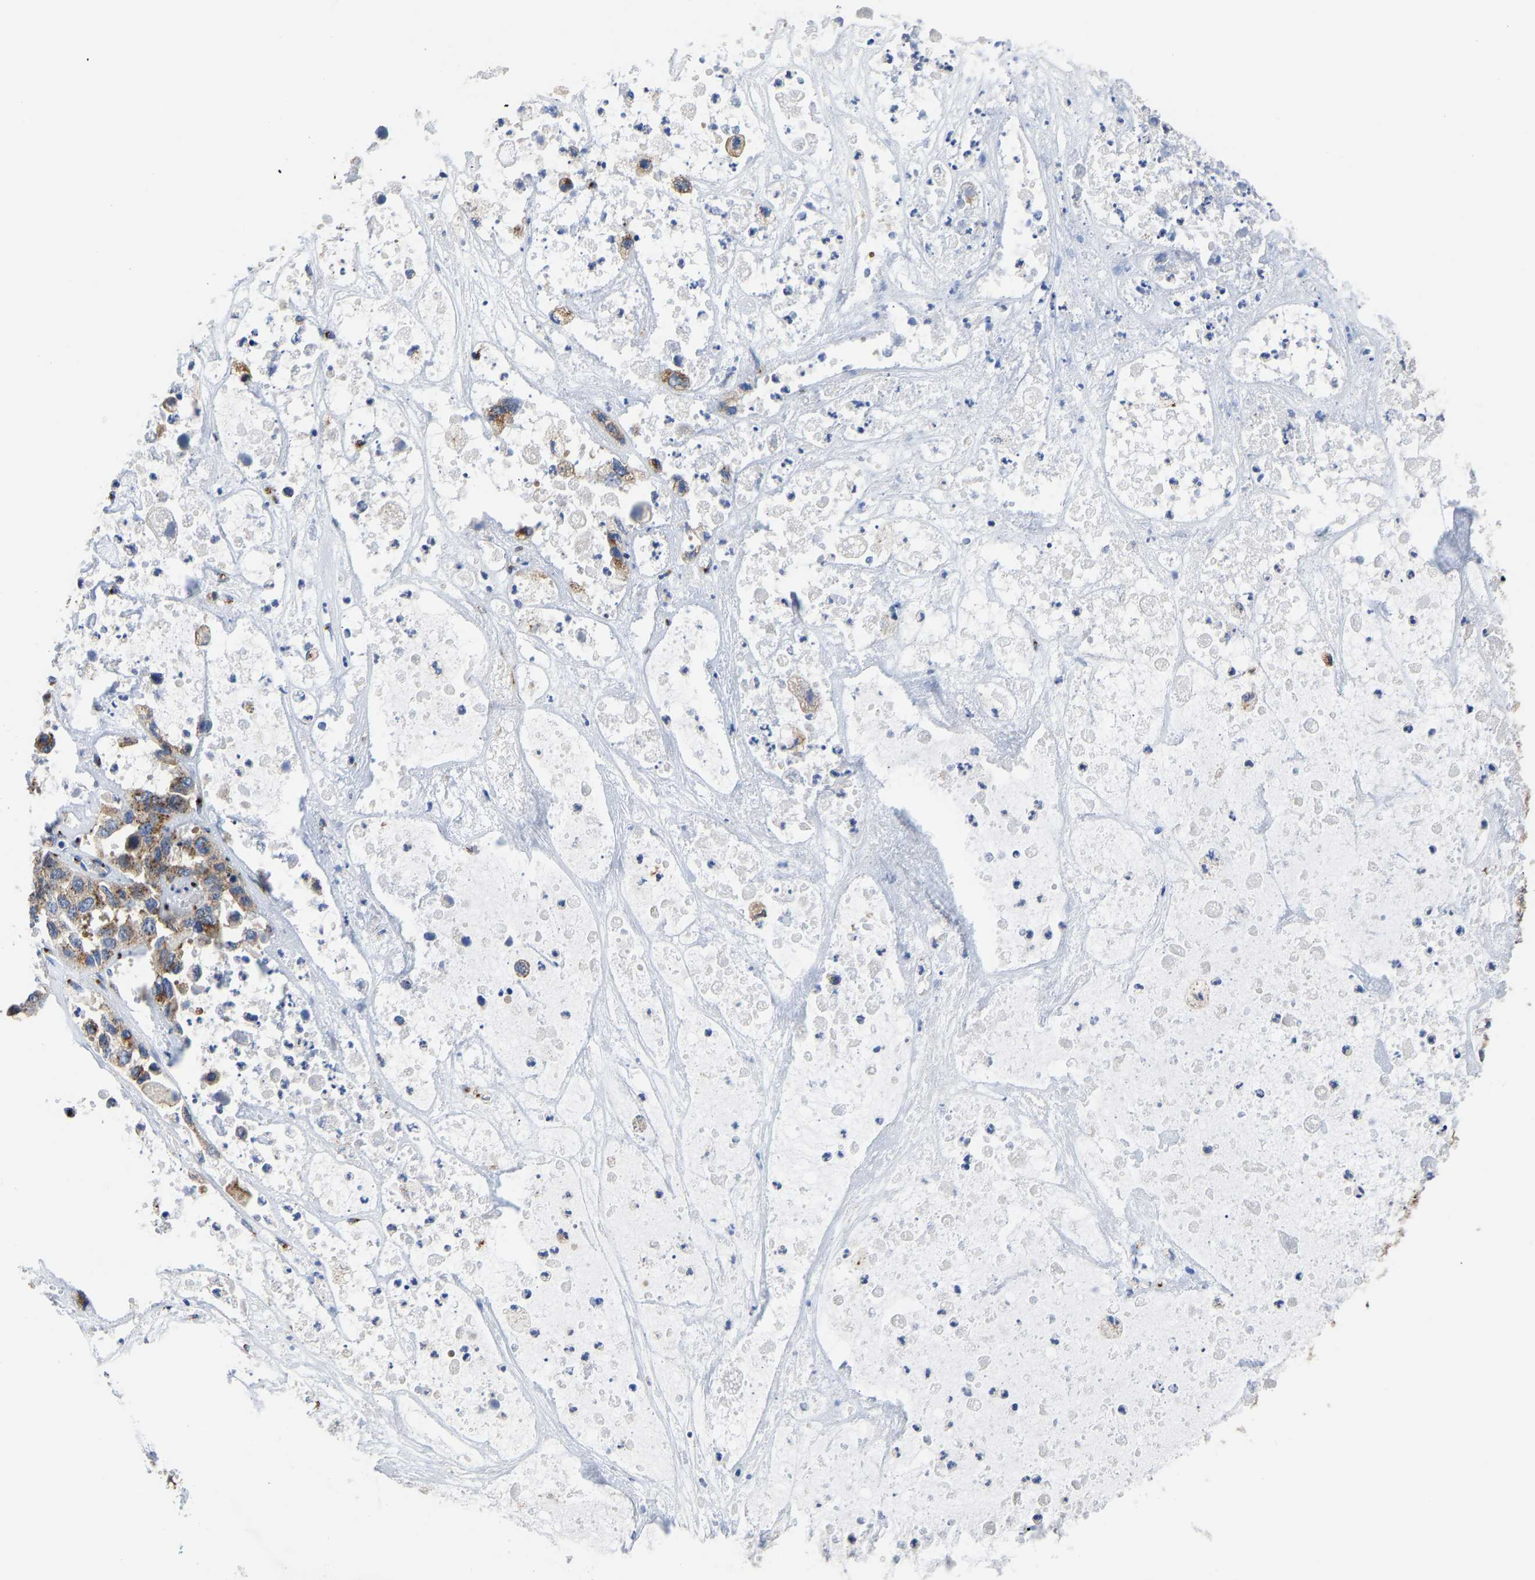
{"staining": {"intensity": "moderate", "quantity": ">75%", "location": "cytoplasmic/membranous"}, "tissue": "pancreatic cancer", "cell_type": "Tumor cells", "image_type": "cancer", "snomed": [{"axis": "morphology", "description": "Adenocarcinoma, NOS"}, {"axis": "topography", "description": "Pancreas"}], "caption": "Immunohistochemical staining of human pancreatic adenocarcinoma exhibits medium levels of moderate cytoplasmic/membranous protein staining in approximately >75% of tumor cells.", "gene": "TMEM87A", "patient": {"sex": "female", "age": 78}}